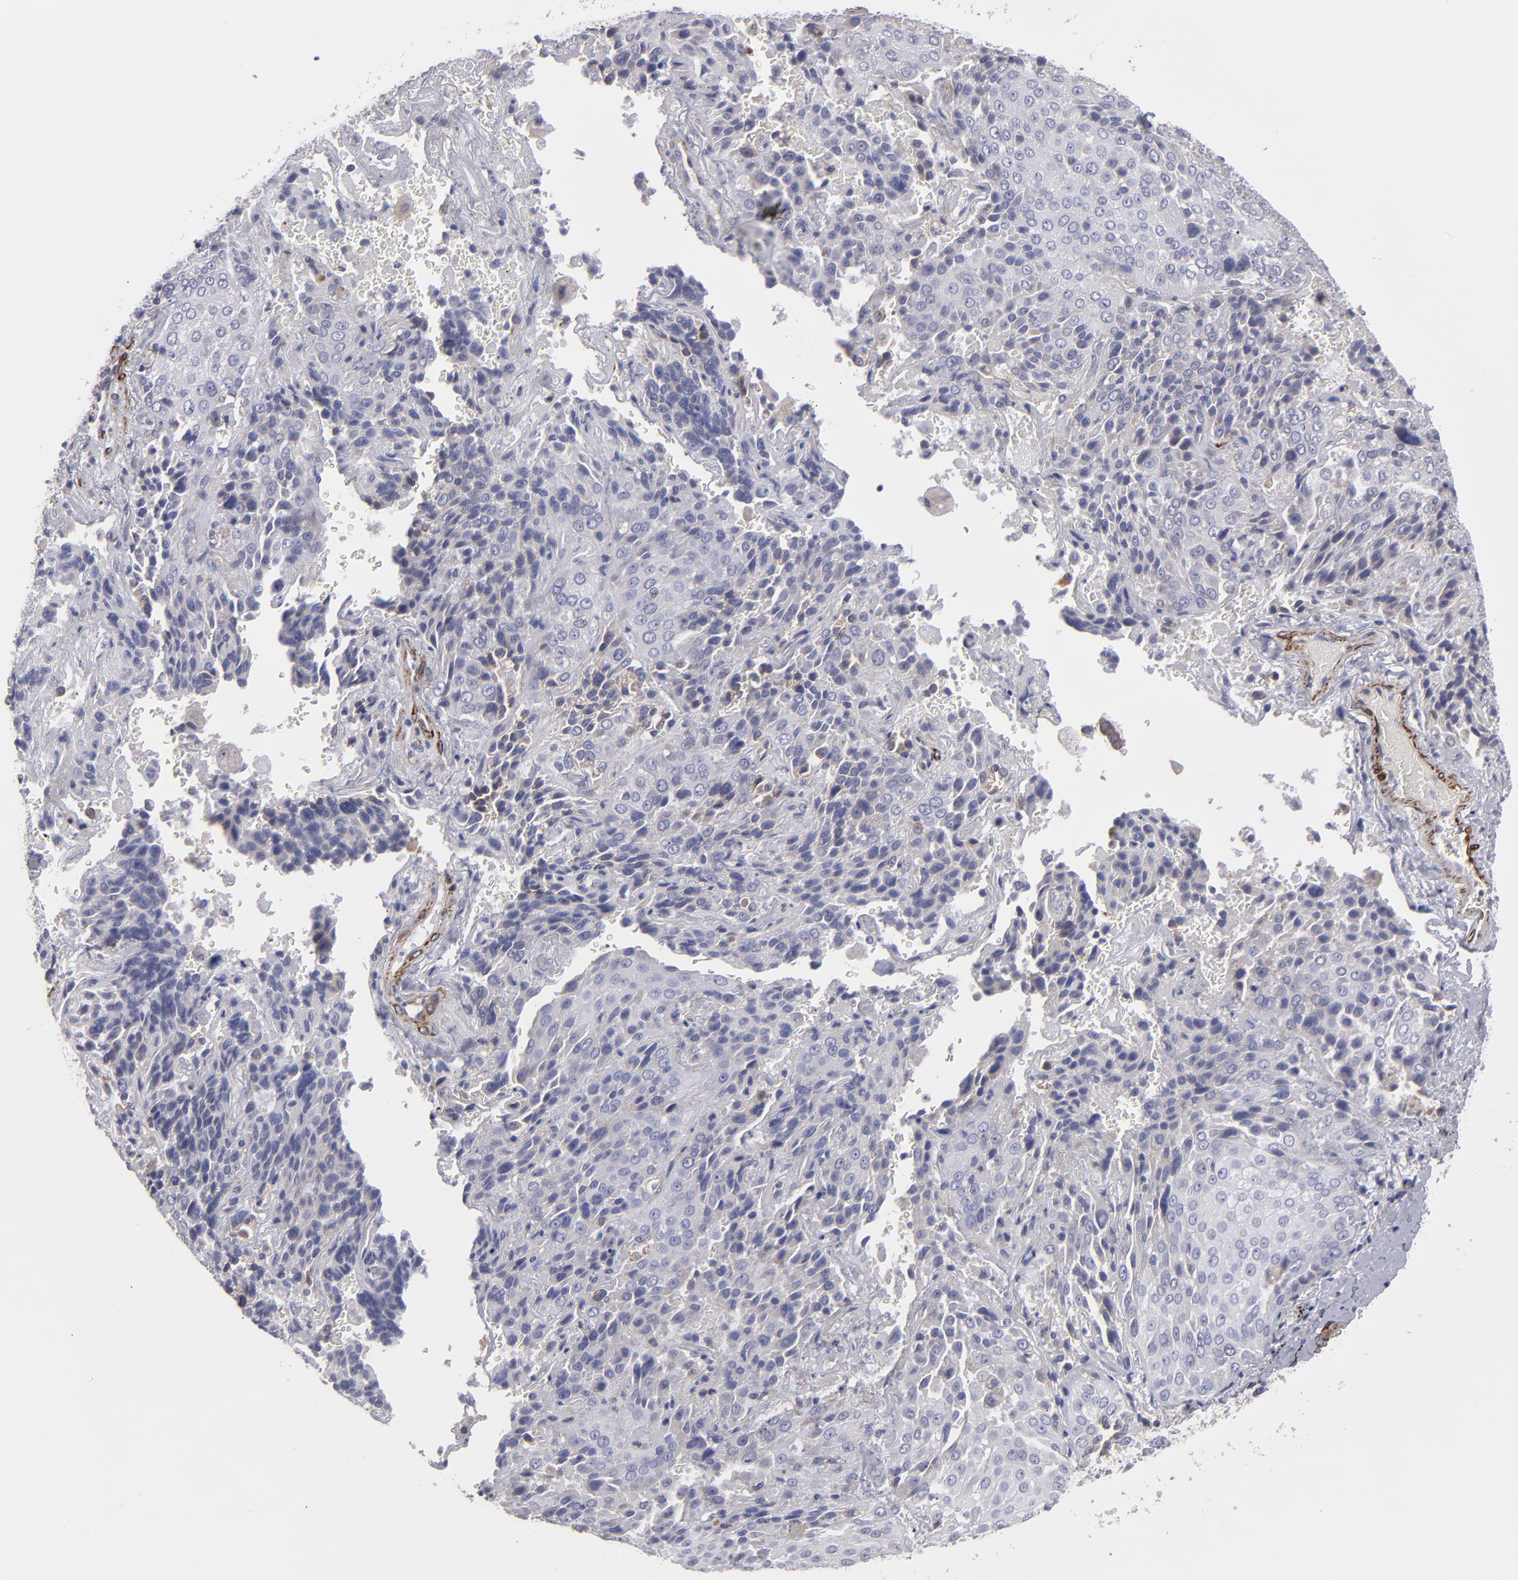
{"staining": {"intensity": "weak", "quantity": "<25%", "location": "cytoplasmic/membranous"}, "tissue": "lung cancer", "cell_type": "Tumor cells", "image_type": "cancer", "snomed": [{"axis": "morphology", "description": "Squamous cell carcinoma, NOS"}, {"axis": "topography", "description": "Lung"}], "caption": "There is no significant positivity in tumor cells of lung squamous cell carcinoma. Nuclei are stained in blue.", "gene": "SLMAP", "patient": {"sex": "male", "age": 54}}